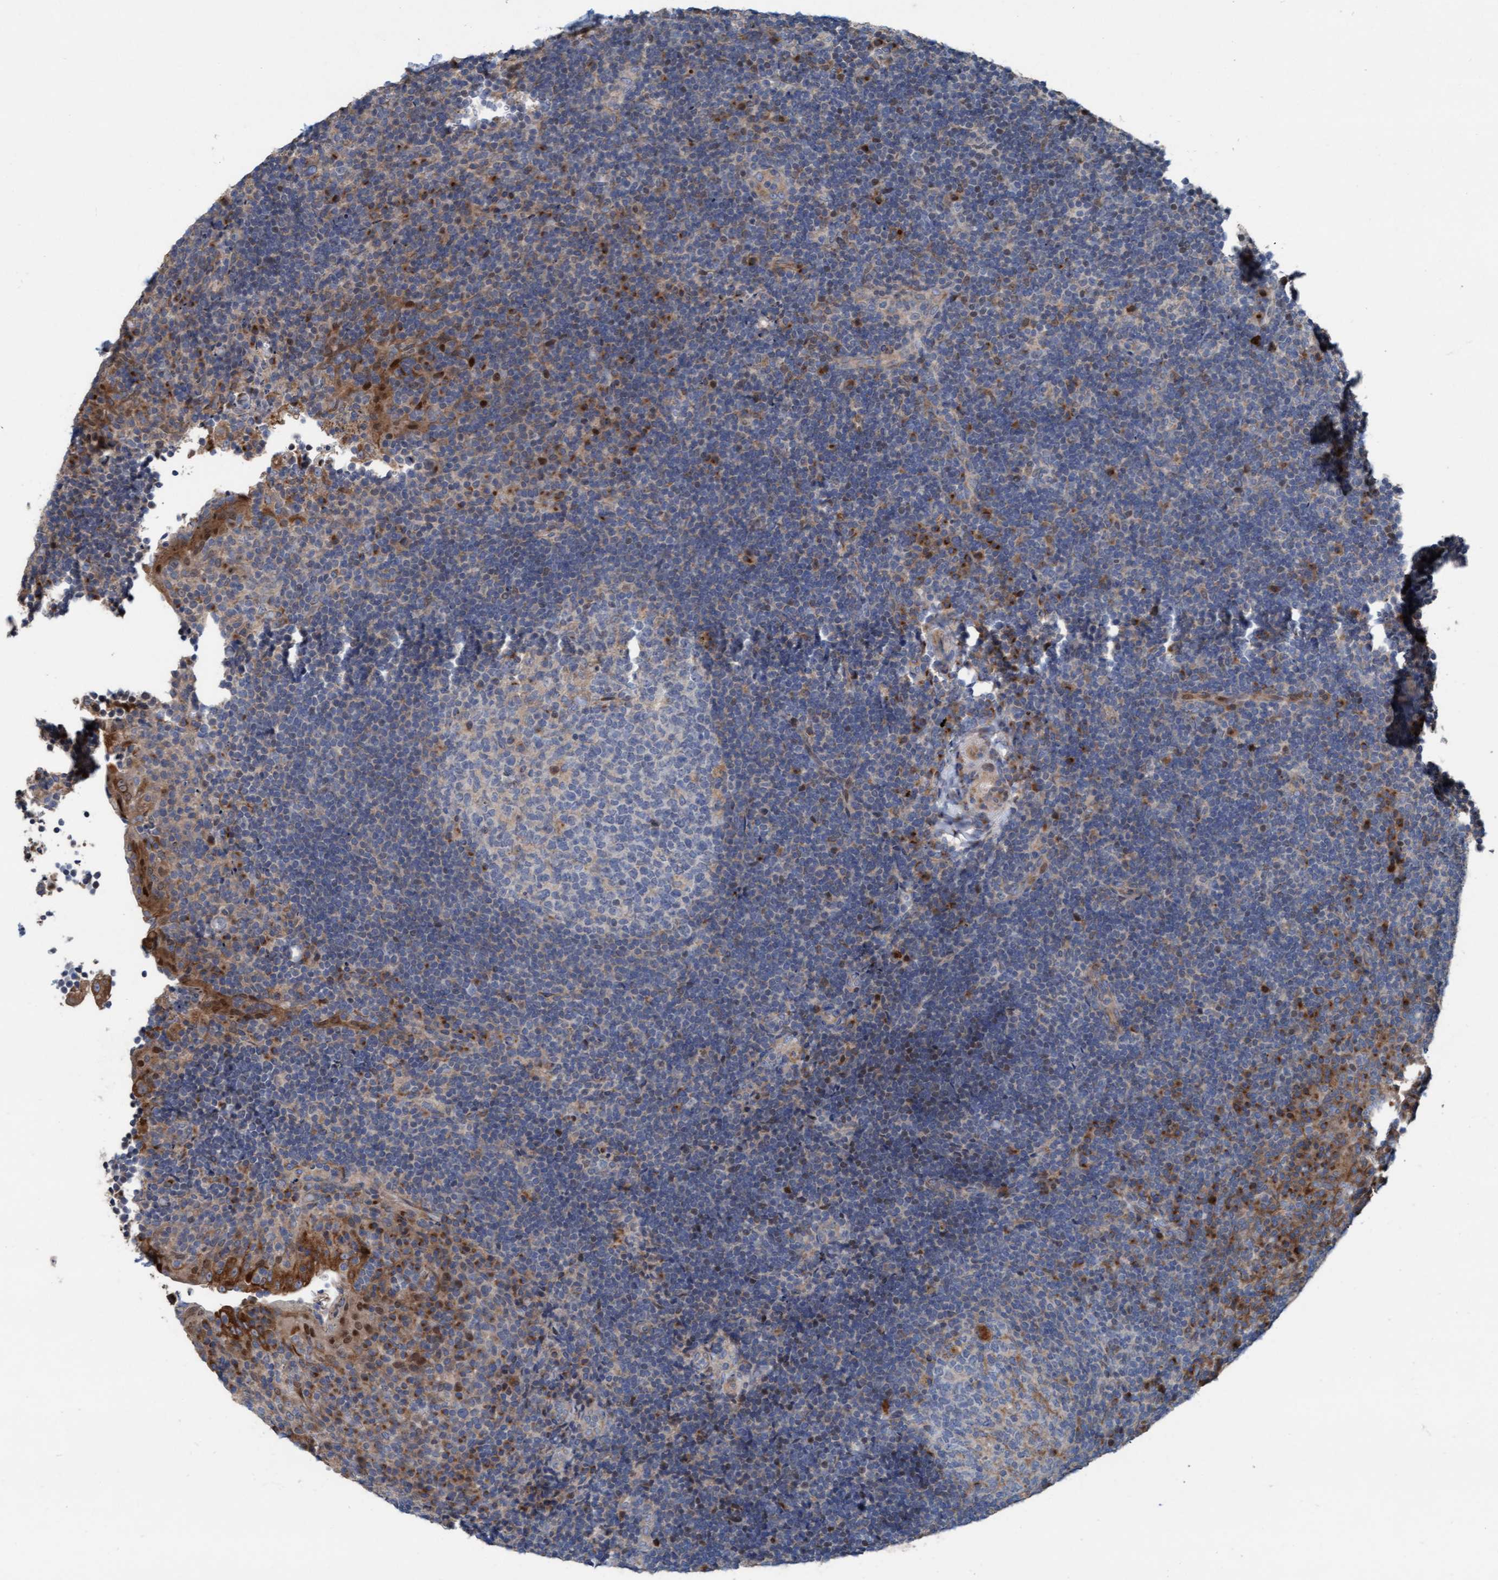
{"staining": {"intensity": "moderate", "quantity": "<25%", "location": "cytoplasmic/membranous"}, "tissue": "lymphoma", "cell_type": "Tumor cells", "image_type": "cancer", "snomed": [{"axis": "morphology", "description": "Malignant lymphoma, non-Hodgkin's type, High grade"}, {"axis": "topography", "description": "Tonsil"}], "caption": "IHC staining of lymphoma, which demonstrates low levels of moderate cytoplasmic/membranous staining in approximately <25% of tumor cells indicating moderate cytoplasmic/membranous protein positivity. The staining was performed using DAB (3,3'-diaminobenzidine) (brown) for protein detection and nuclei were counterstained in hematoxylin (blue).", "gene": "KLHL26", "patient": {"sex": "female", "age": 36}}